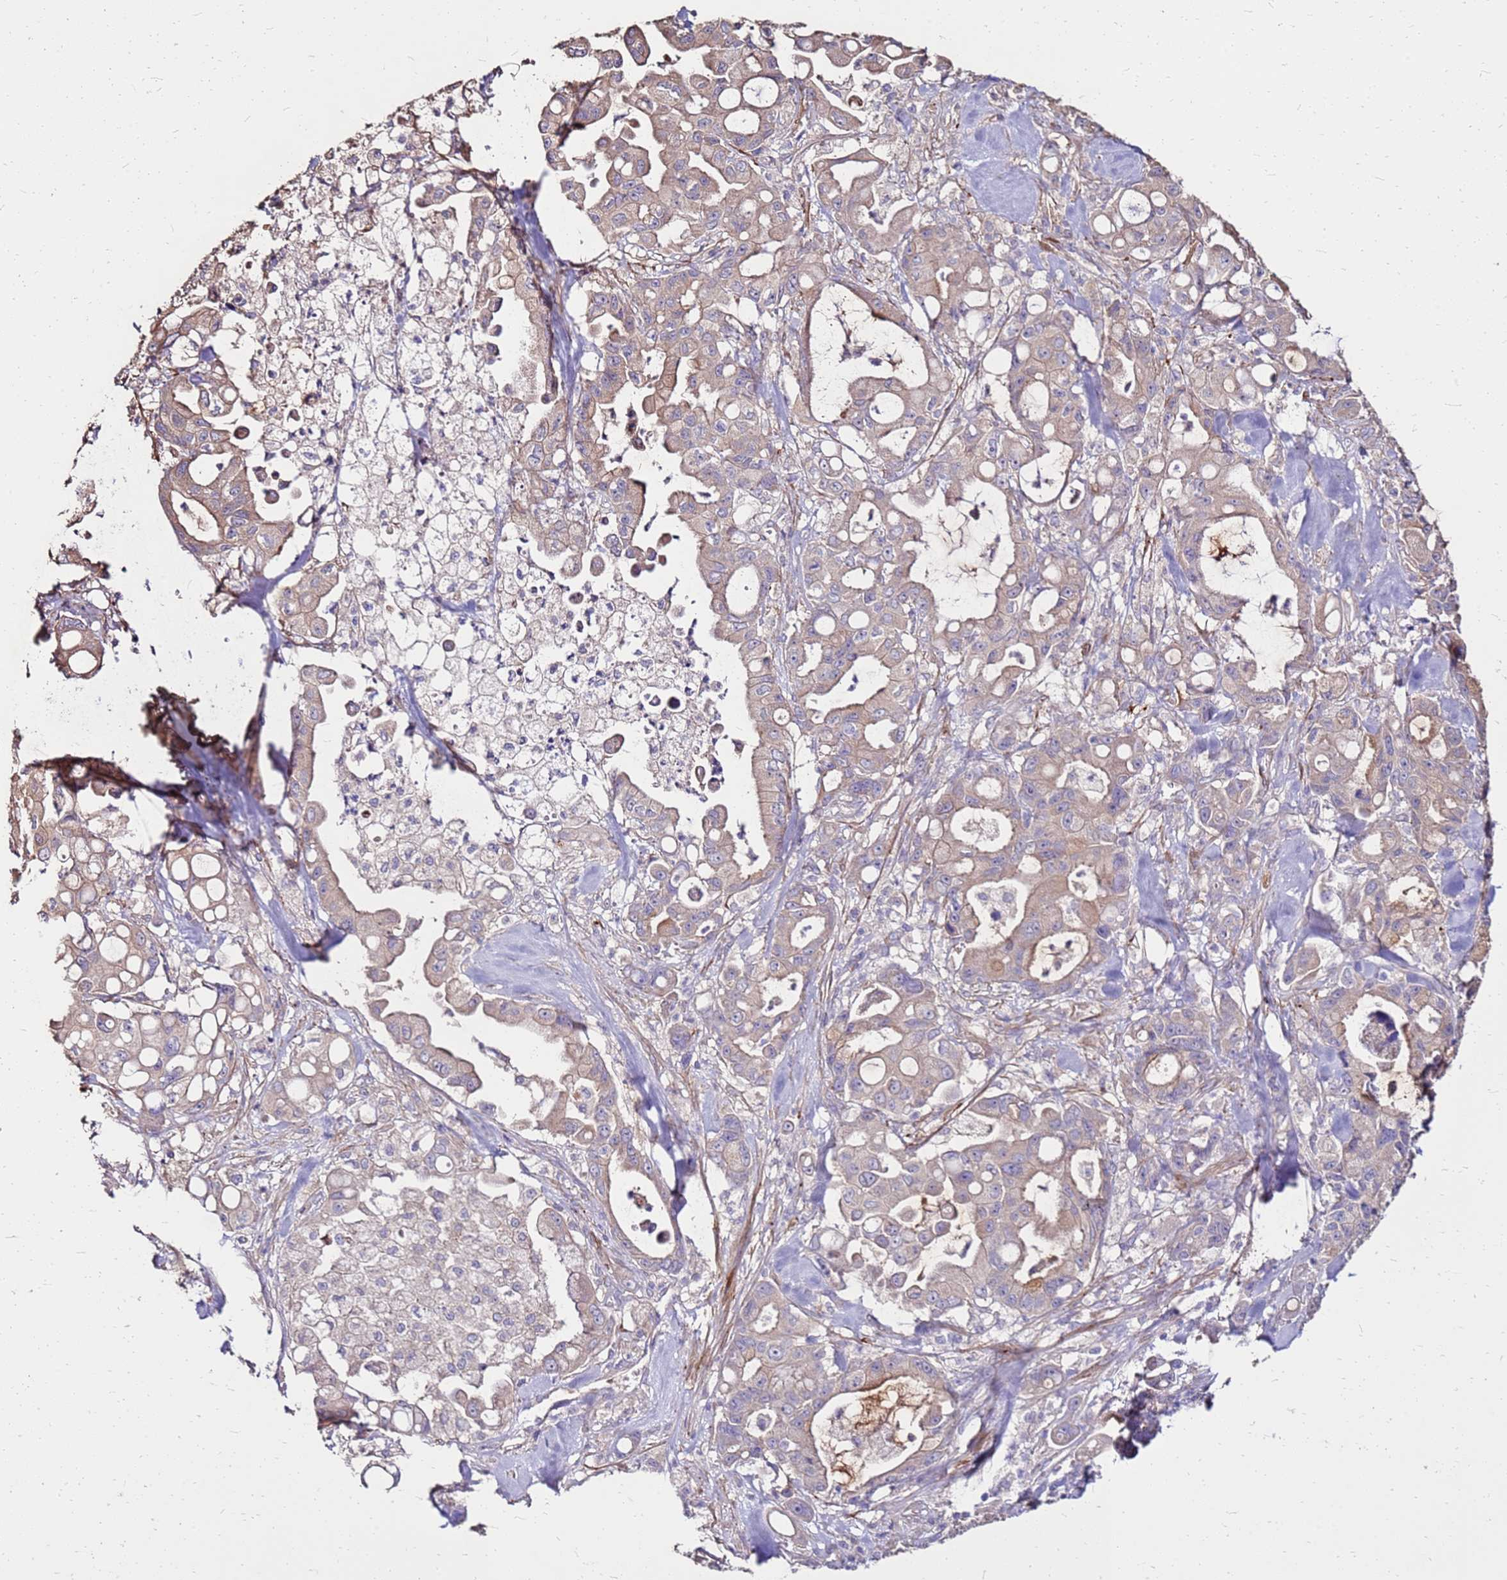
{"staining": {"intensity": "weak", "quantity": "25%-75%", "location": "cytoplasmic/membranous"}, "tissue": "pancreatic cancer", "cell_type": "Tumor cells", "image_type": "cancer", "snomed": [{"axis": "morphology", "description": "Adenocarcinoma, NOS"}, {"axis": "topography", "description": "Pancreas"}], "caption": "Tumor cells show low levels of weak cytoplasmic/membranous expression in approximately 25%-75% of cells in human pancreatic adenocarcinoma.", "gene": "EXD3", "patient": {"sex": "male", "age": 68}}